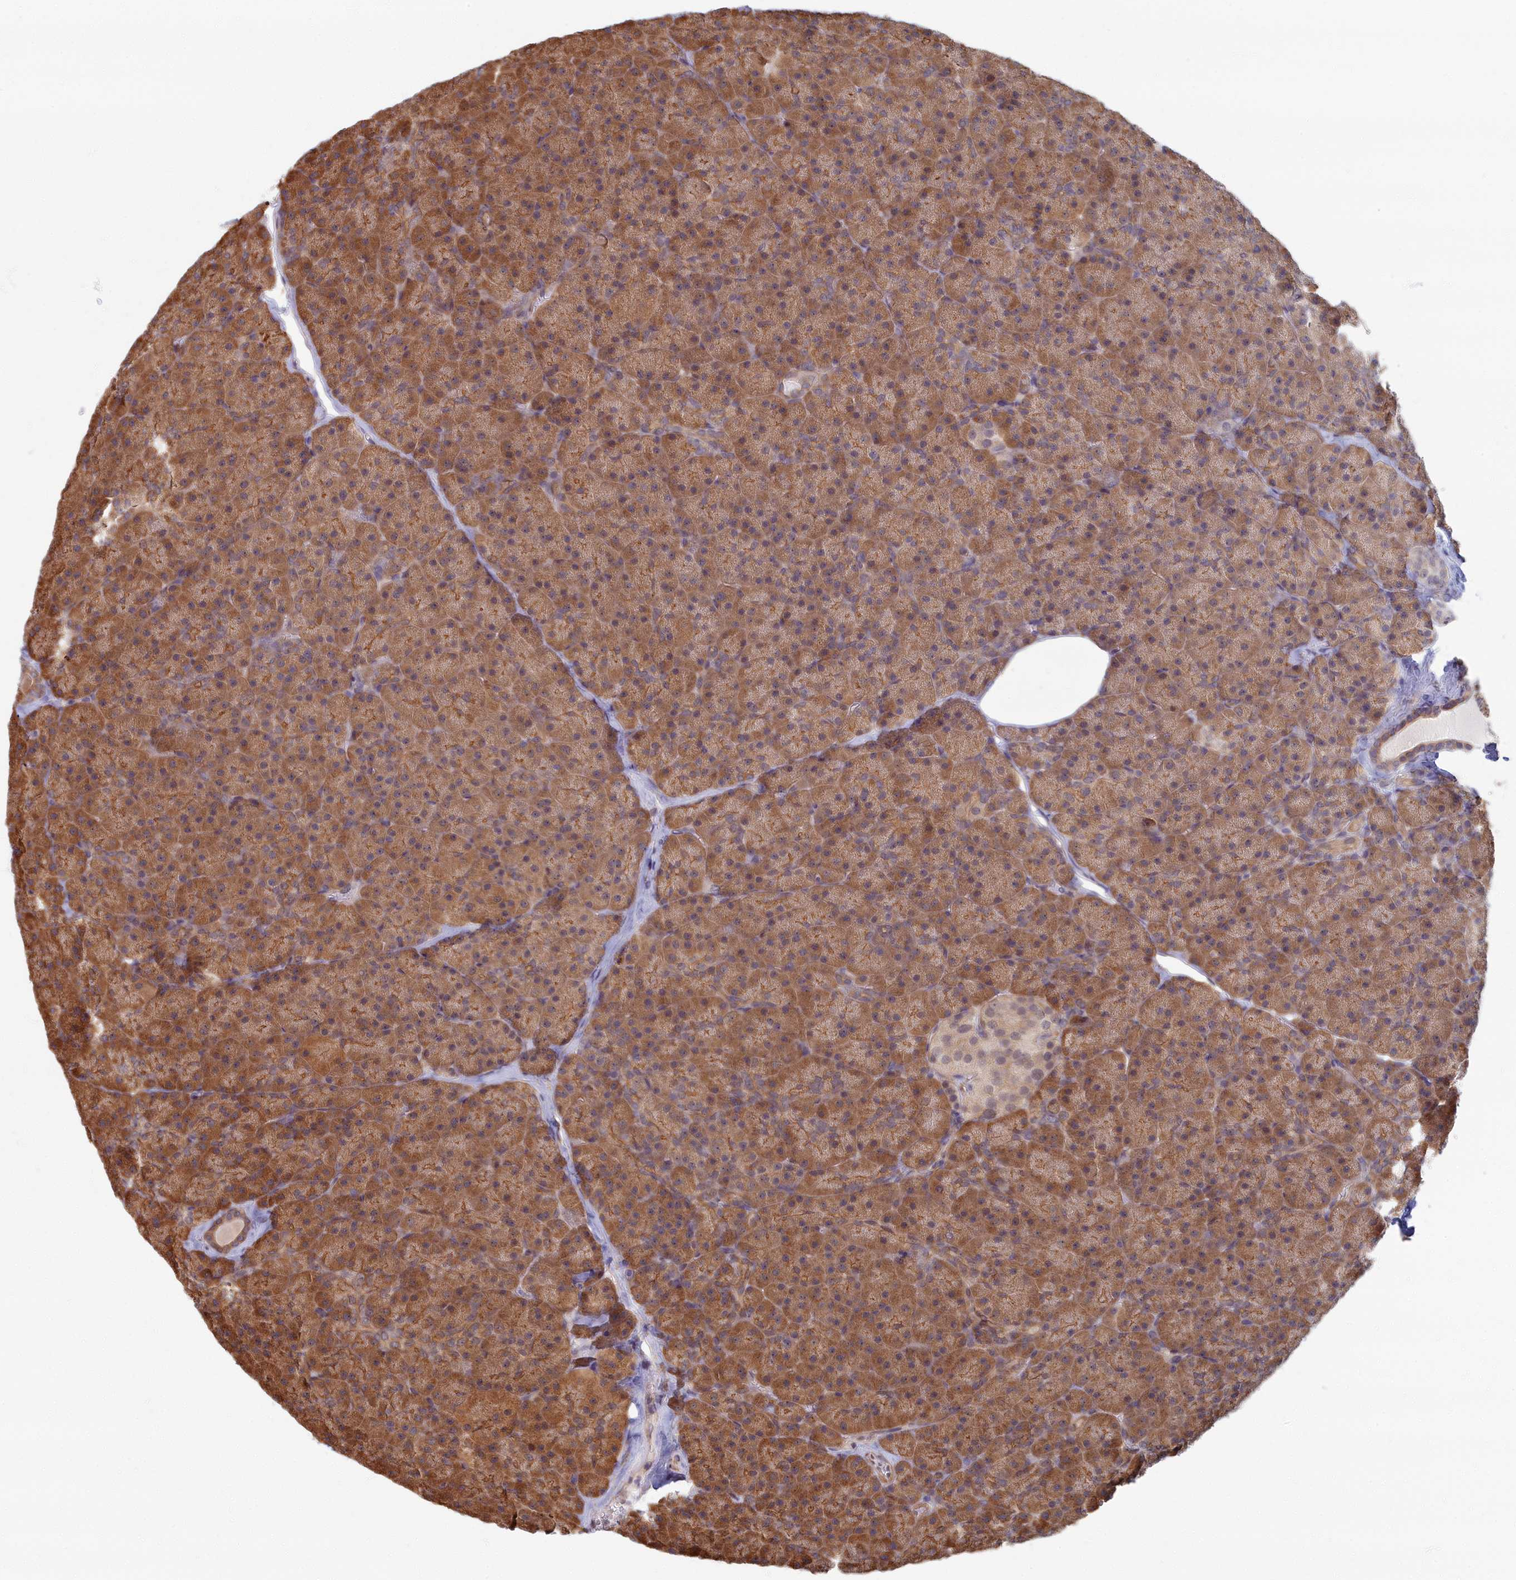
{"staining": {"intensity": "strong", "quantity": ">75%", "location": "cytoplasmic/membranous,nuclear"}, "tissue": "pancreas", "cell_type": "Exocrine glandular cells", "image_type": "normal", "snomed": [{"axis": "morphology", "description": "Normal tissue, NOS"}, {"axis": "topography", "description": "Pancreas"}], "caption": "Immunohistochemical staining of unremarkable human pancreas displays >75% levels of strong cytoplasmic/membranous,nuclear protein expression in approximately >75% of exocrine glandular cells.", "gene": "MAK16", "patient": {"sex": "male", "age": 36}}